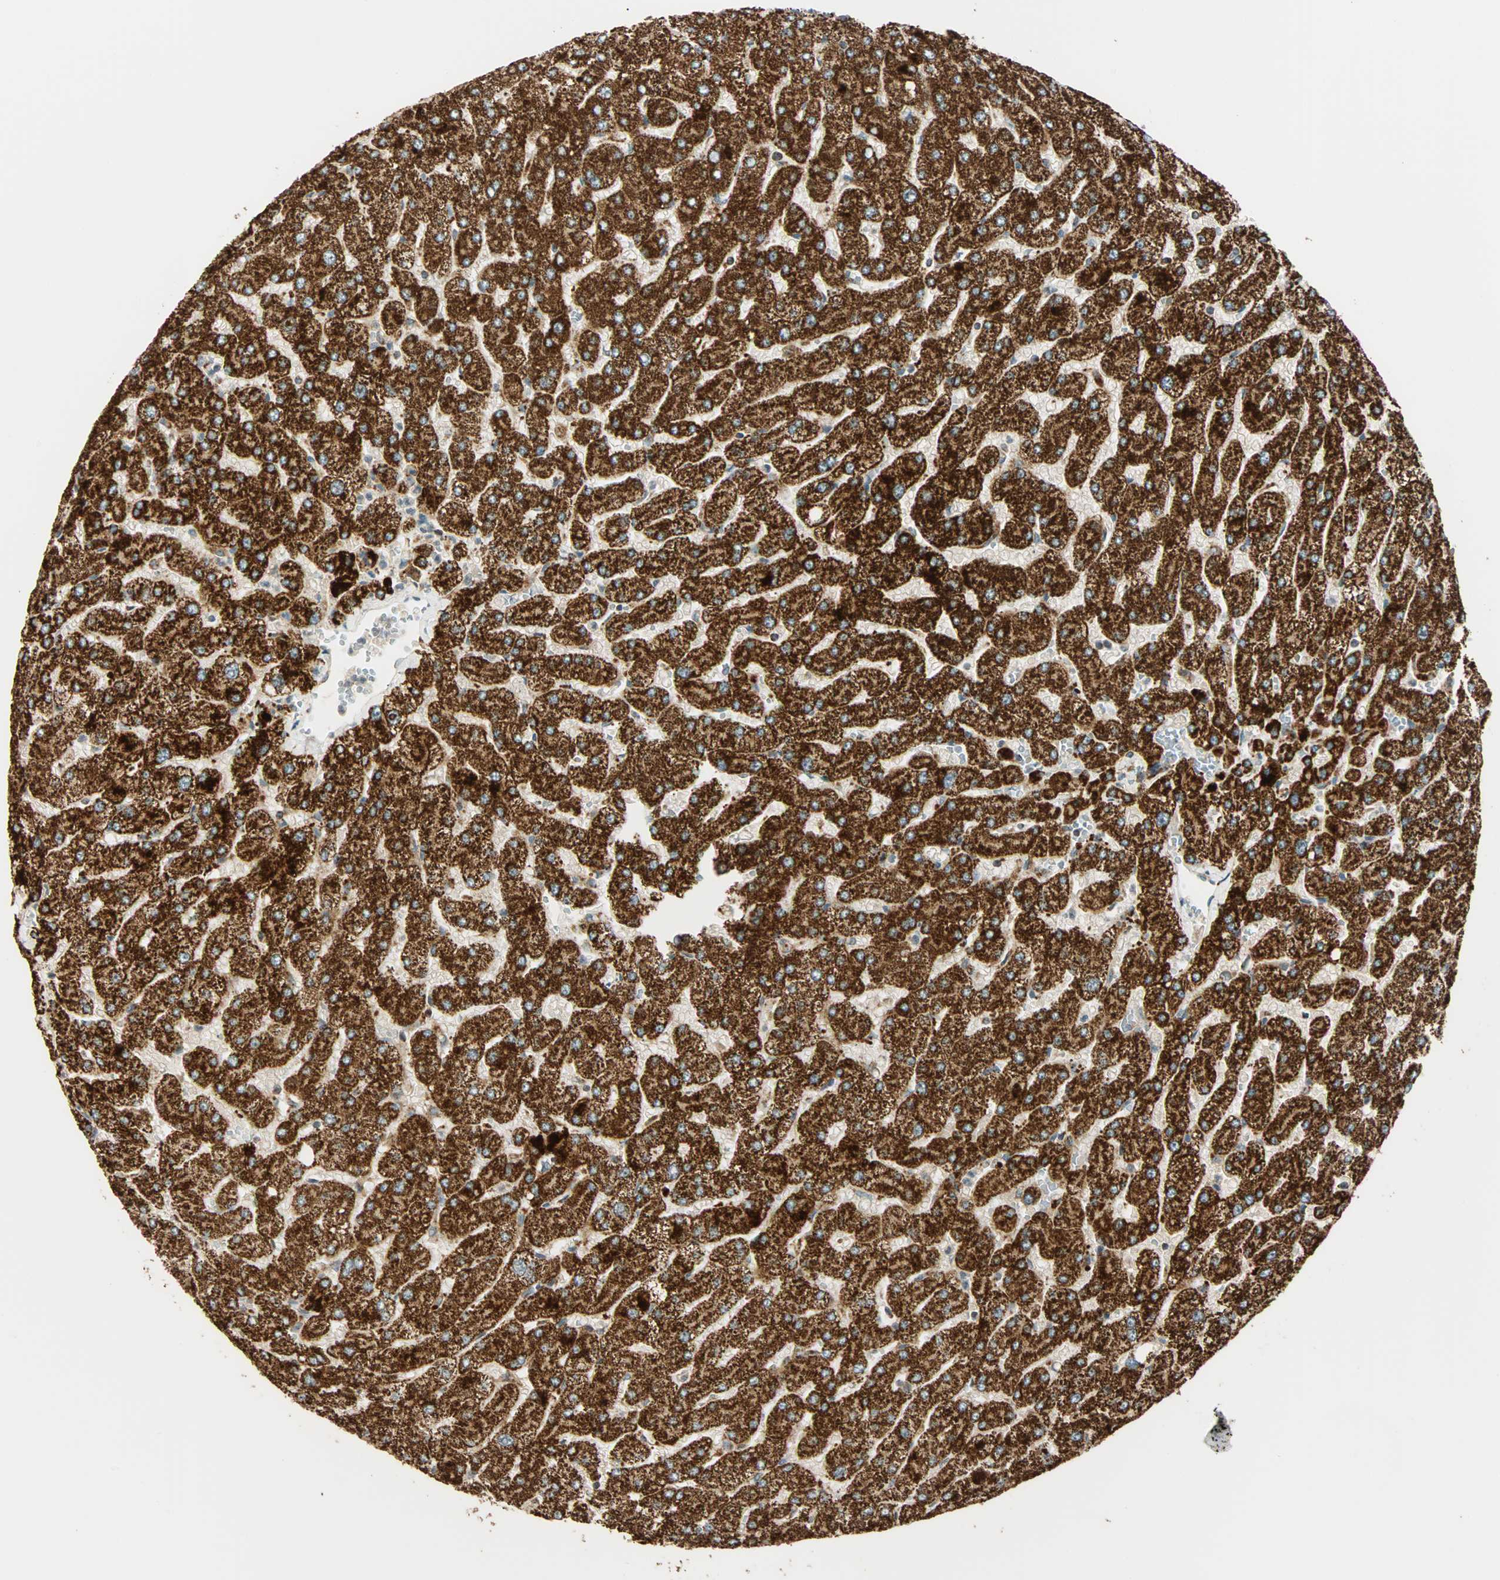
{"staining": {"intensity": "negative", "quantity": "none", "location": "none"}, "tissue": "liver", "cell_type": "Cholangiocytes", "image_type": "normal", "snomed": [{"axis": "morphology", "description": "Normal tissue, NOS"}, {"axis": "topography", "description": "Liver"}], "caption": "High magnification brightfield microscopy of normal liver stained with DAB (brown) and counterstained with hematoxylin (blue): cholangiocytes show no significant expression. (Brightfield microscopy of DAB (3,3'-diaminobenzidine) immunohistochemistry (IHC) at high magnification).", "gene": "SPRY4", "patient": {"sex": "male", "age": 55}}